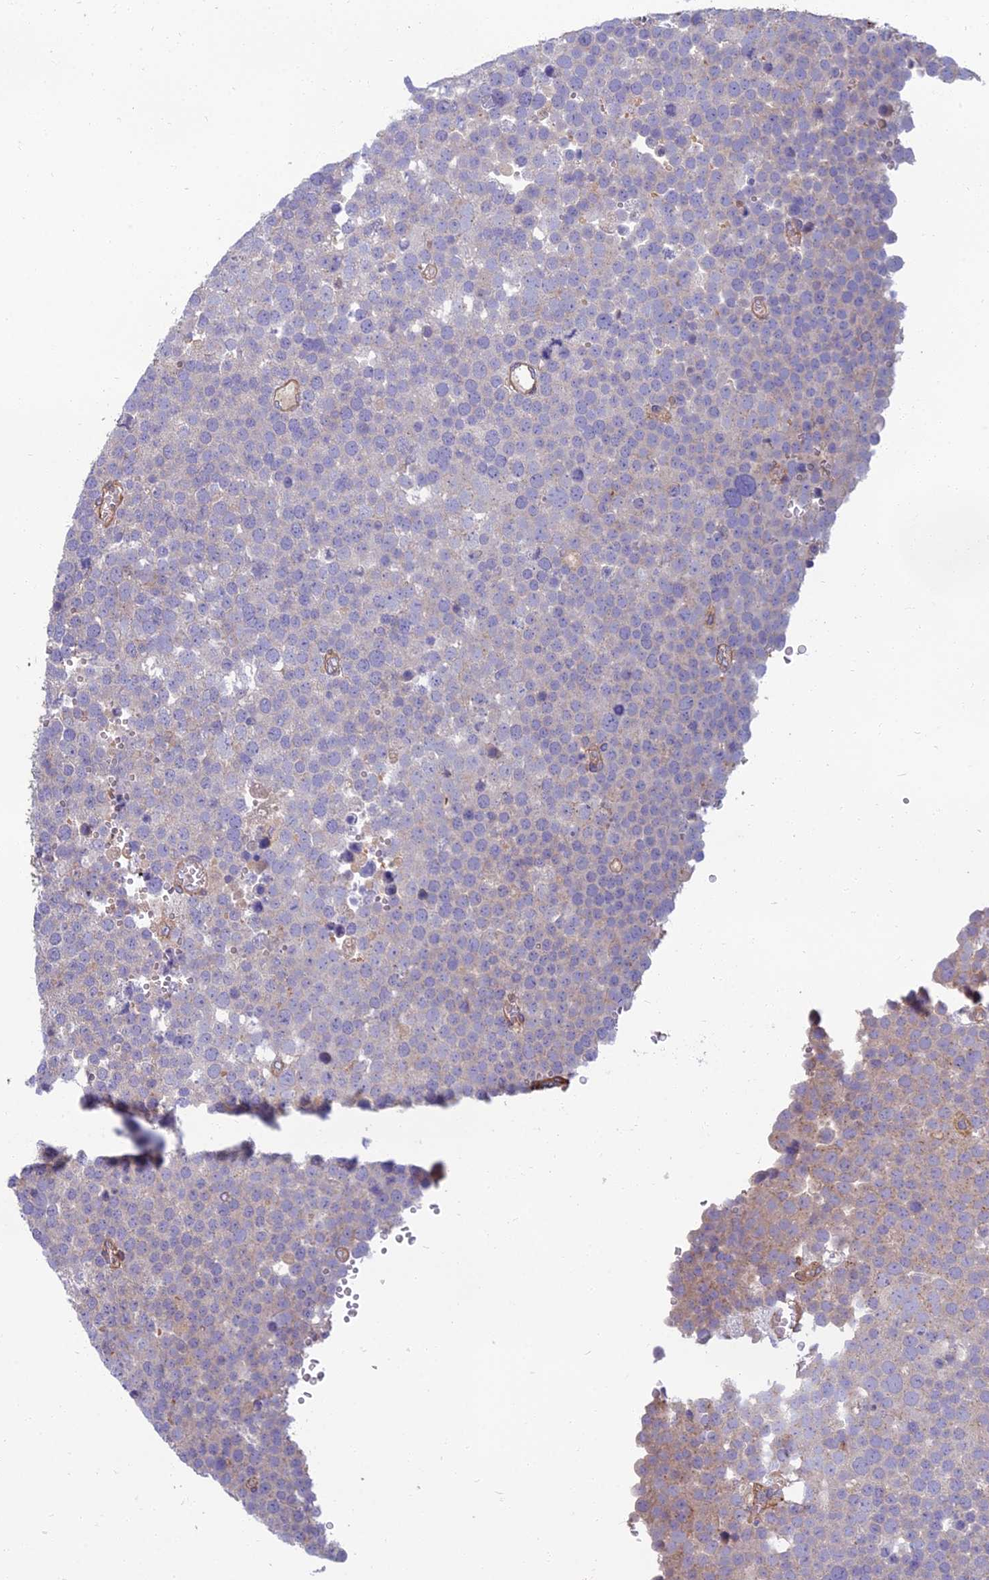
{"staining": {"intensity": "negative", "quantity": "none", "location": "none"}, "tissue": "testis cancer", "cell_type": "Tumor cells", "image_type": "cancer", "snomed": [{"axis": "morphology", "description": "Seminoma, NOS"}, {"axis": "topography", "description": "Testis"}], "caption": "Immunohistochemistry (IHC) histopathology image of neoplastic tissue: testis cancer stained with DAB (3,3'-diaminobenzidine) shows no significant protein staining in tumor cells. The staining is performed using DAB (3,3'-diaminobenzidine) brown chromogen with nuclei counter-stained in using hematoxylin.", "gene": "WDR24", "patient": {"sex": "male", "age": 71}}